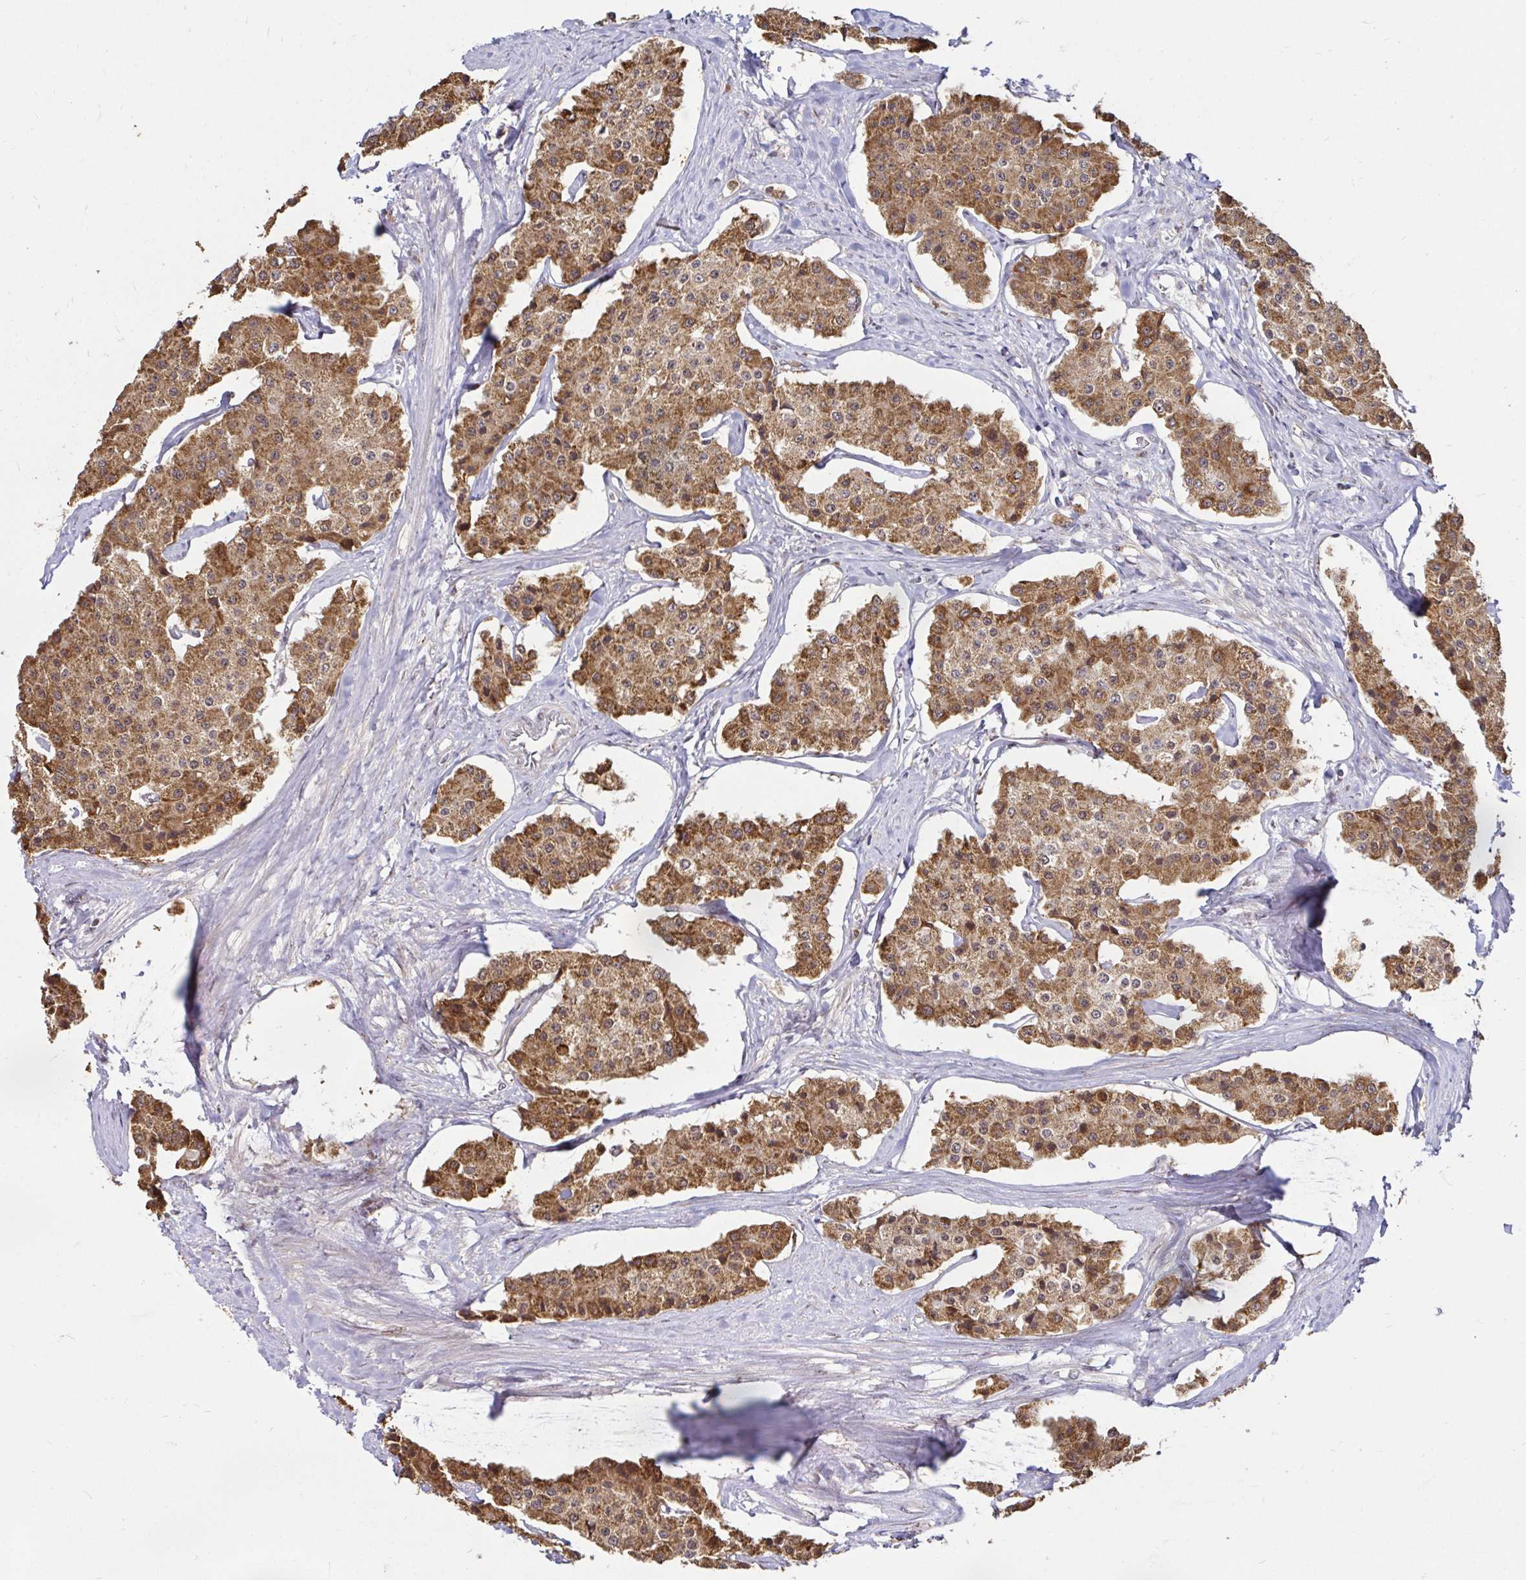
{"staining": {"intensity": "moderate", "quantity": ">75%", "location": "cytoplasmic/membranous"}, "tissue": "carcinoid", "cell_type": "Tumor cells", "image_type": "cancer", "snomed": [{"axis": "morphology", "description": "Carcinoid, malignant, NOS"}, {"axis": "topography", "description": "Small intestine"}], "caption": "Malignant carcinoid stained for a protein reveals moderate cytoplasmic/membranous positivity in tumor cells.", "gene": "TIMM50", "patient": {"sex": "female", "age": 65}}